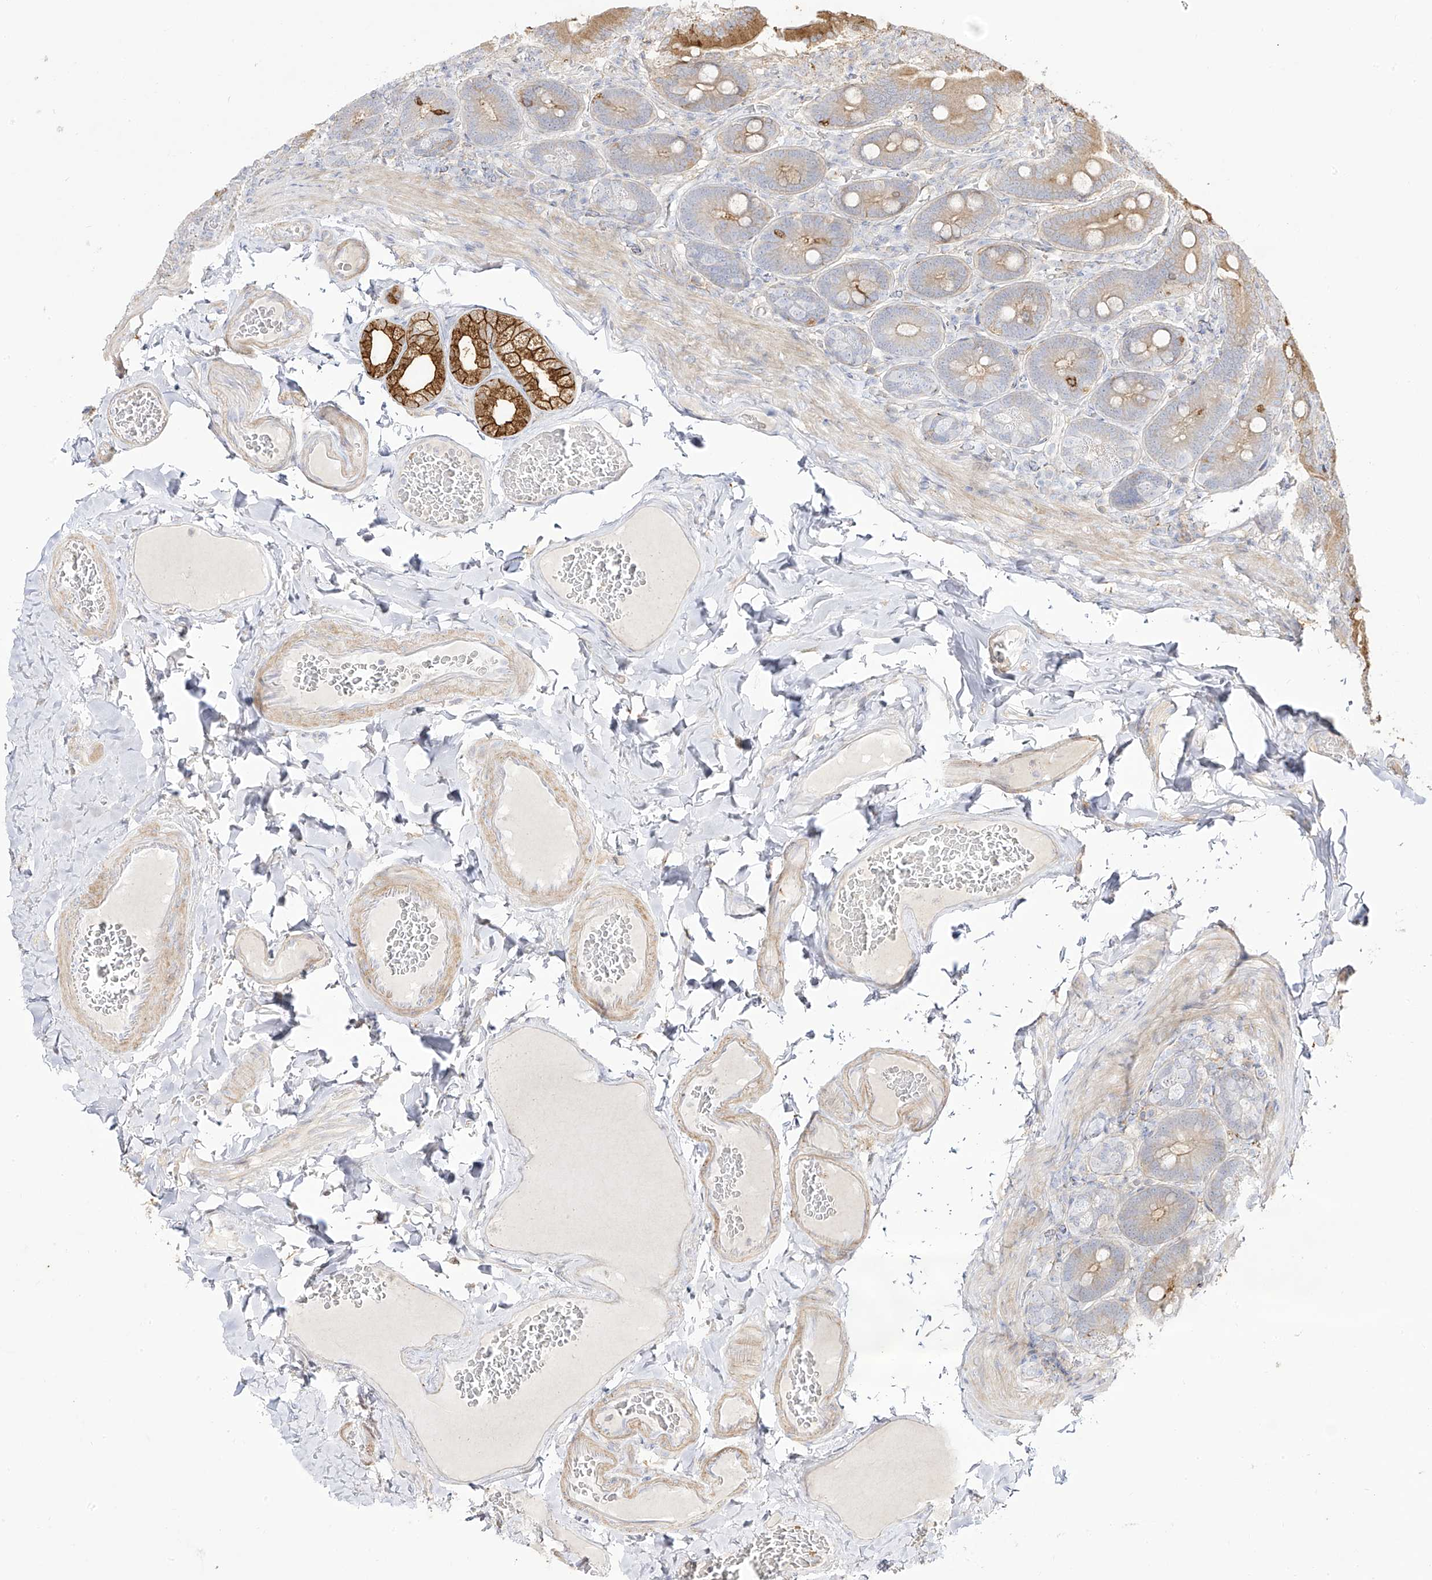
{"staining": {"intensity": "moderate", "quantity": "25%-75%", "location": "cytoplasmic/membranous"}, "tissue": "duodenum", "cell_type": "Glandular cells", "image_type": "normal", "snomed": [{"axis": "morphology", "description": "Normal tissue, NOS"}, {"axis": "topography", "description": "Duodenum"}], "caption": "An immunohistochemistry image of benign tissue is shown. Protein staining in brown highlights moderate cytoplasmic/membranous positivity in duodenum within glandular cells.", "gene": "ZGRF1", "patient": {"sex": "female", "age": 62}}